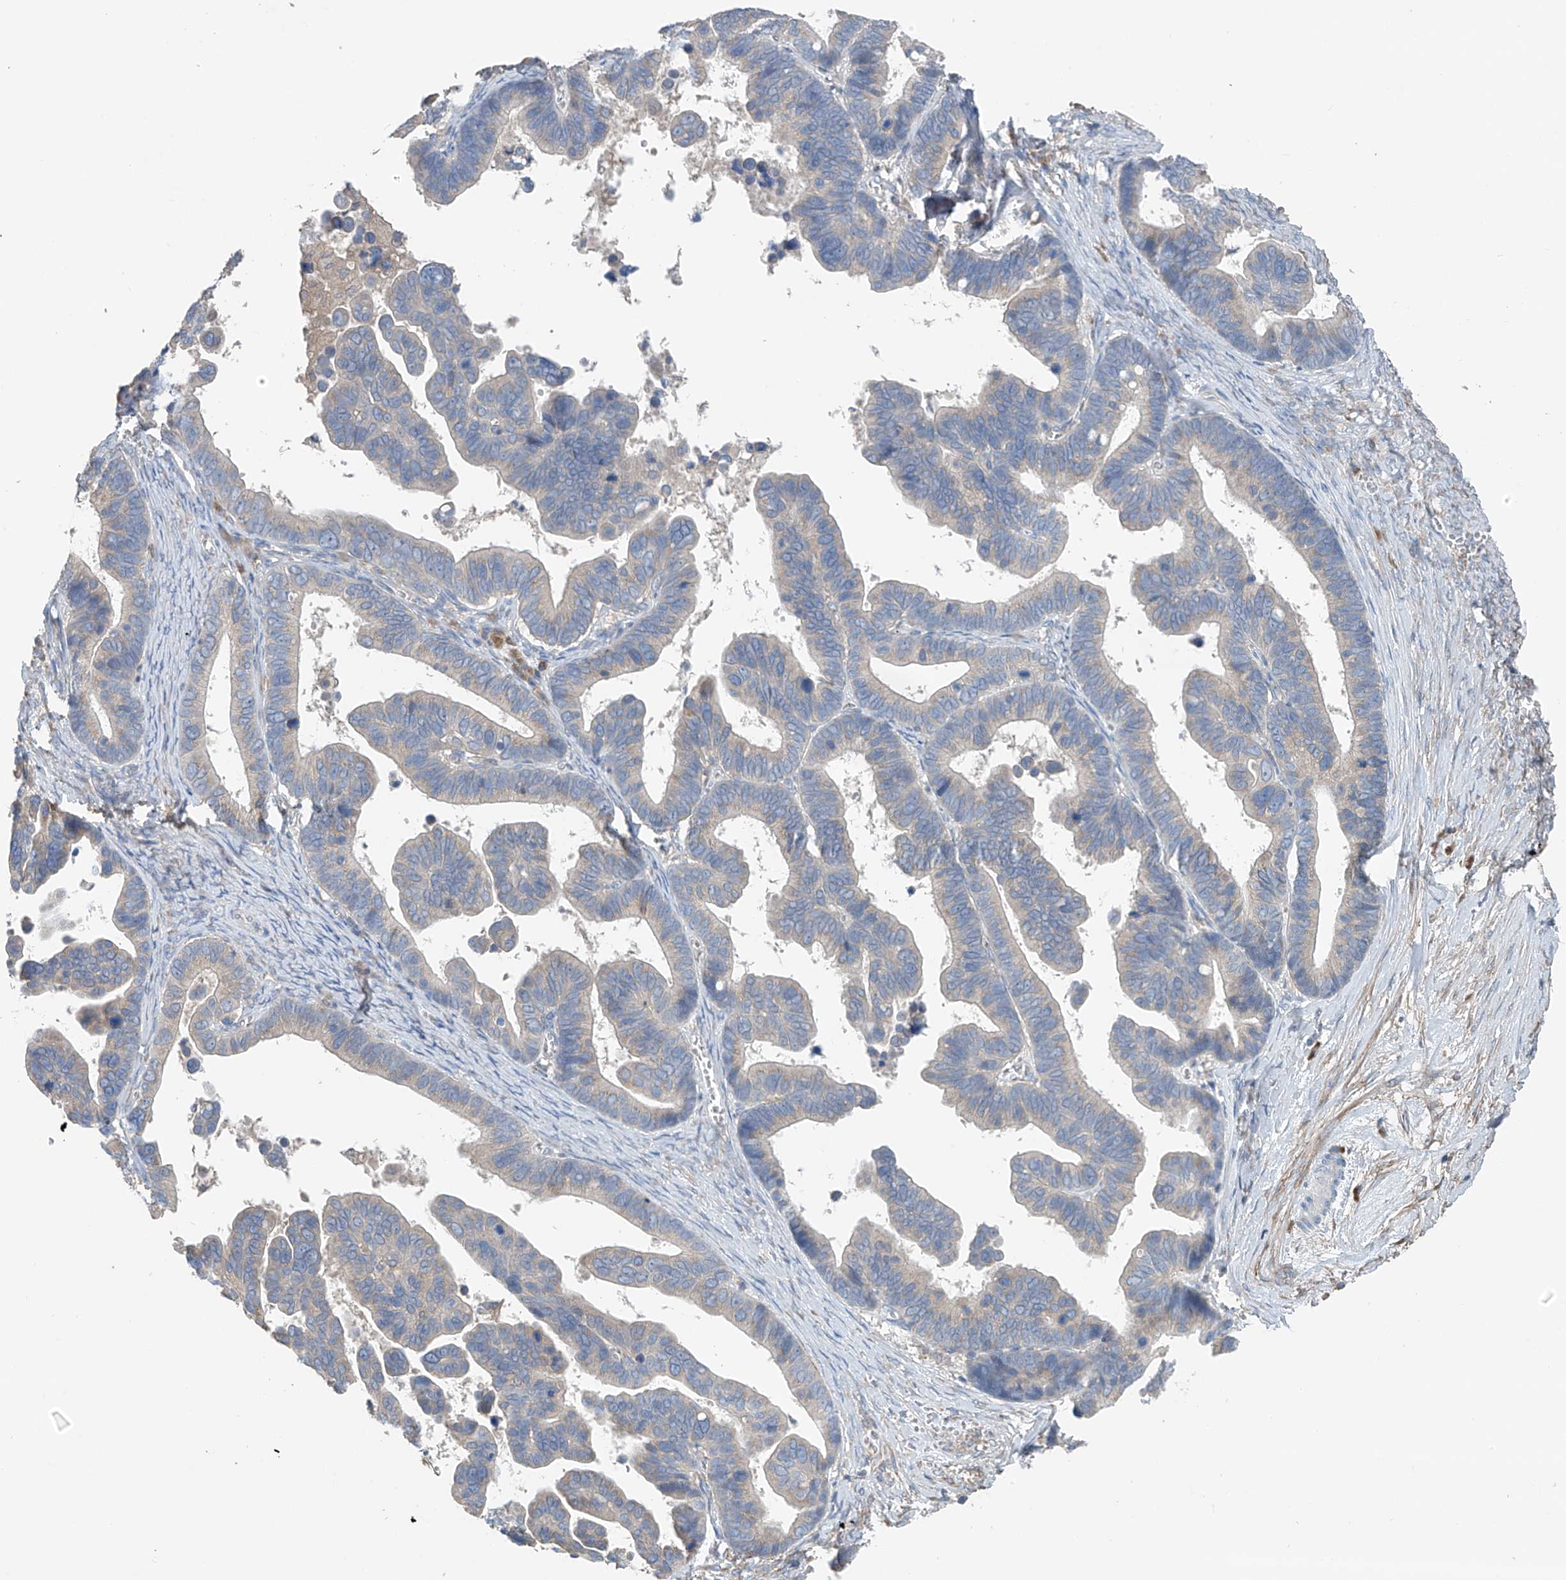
{"staining": {"intensity": "weak", "quantity": "25%-75%", "location": "cytoplasmic/membranous"}, "tissue": "ovarian cancer", "cell_type": "Tumor cells", "image_type": "cancer", "snomed": [{"axis": "morphology", "description": "Cystadenocarcinoma, serous, NOS"}, {"axis": "topography", "description": "Ovary"}], "caption": "Weak cytoplasmic/membranous protein expression is identified in about 25%-75% of tumor cells in ovarian serous cystadenocarcinoma. (DAB IHC with brightfield microscopy, high magnification).", "gene": "GALNTL6", "patient": {"sex": "female", "age": 56}}